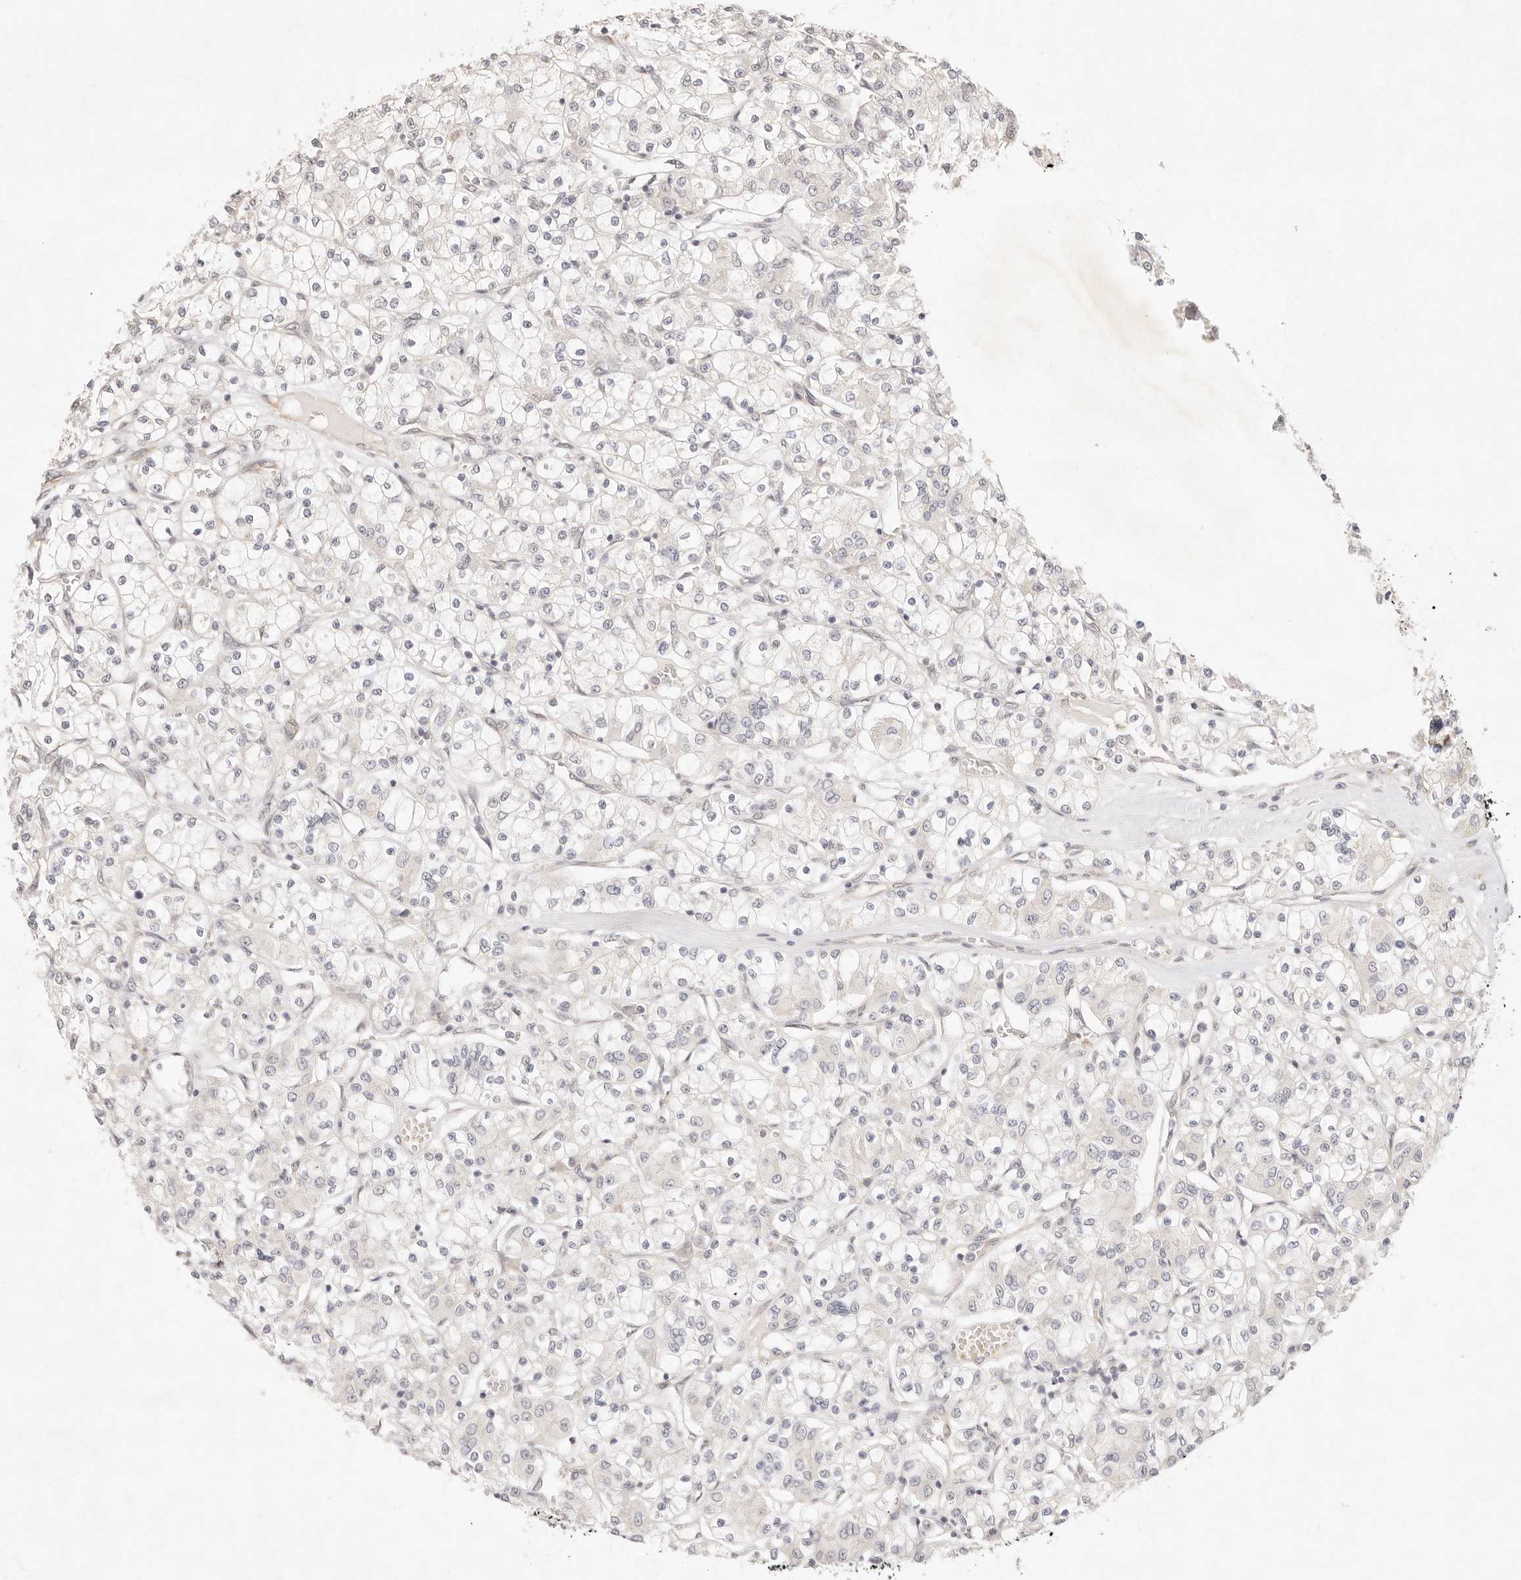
{"staining": {"intensity": "negative", "quantity": "none", "location": "none"}, "tissue": "renal cancer", "cell_type": "Tumor cells", "image_type": "cancer", "snomed": [{"axis": "morphology", "description": "Adenocarcinoma, NOS"}, {"axis": "topography", "description": "Kidney"}], "caption": "This image is of renal adenocarcinoma stained with IHC to label a protein in brown with the nuclei are counter-stained blue. There is no staining in tumor cells.", "gene": "GPR156", "patient": {"sex": "female", "age": 59}}